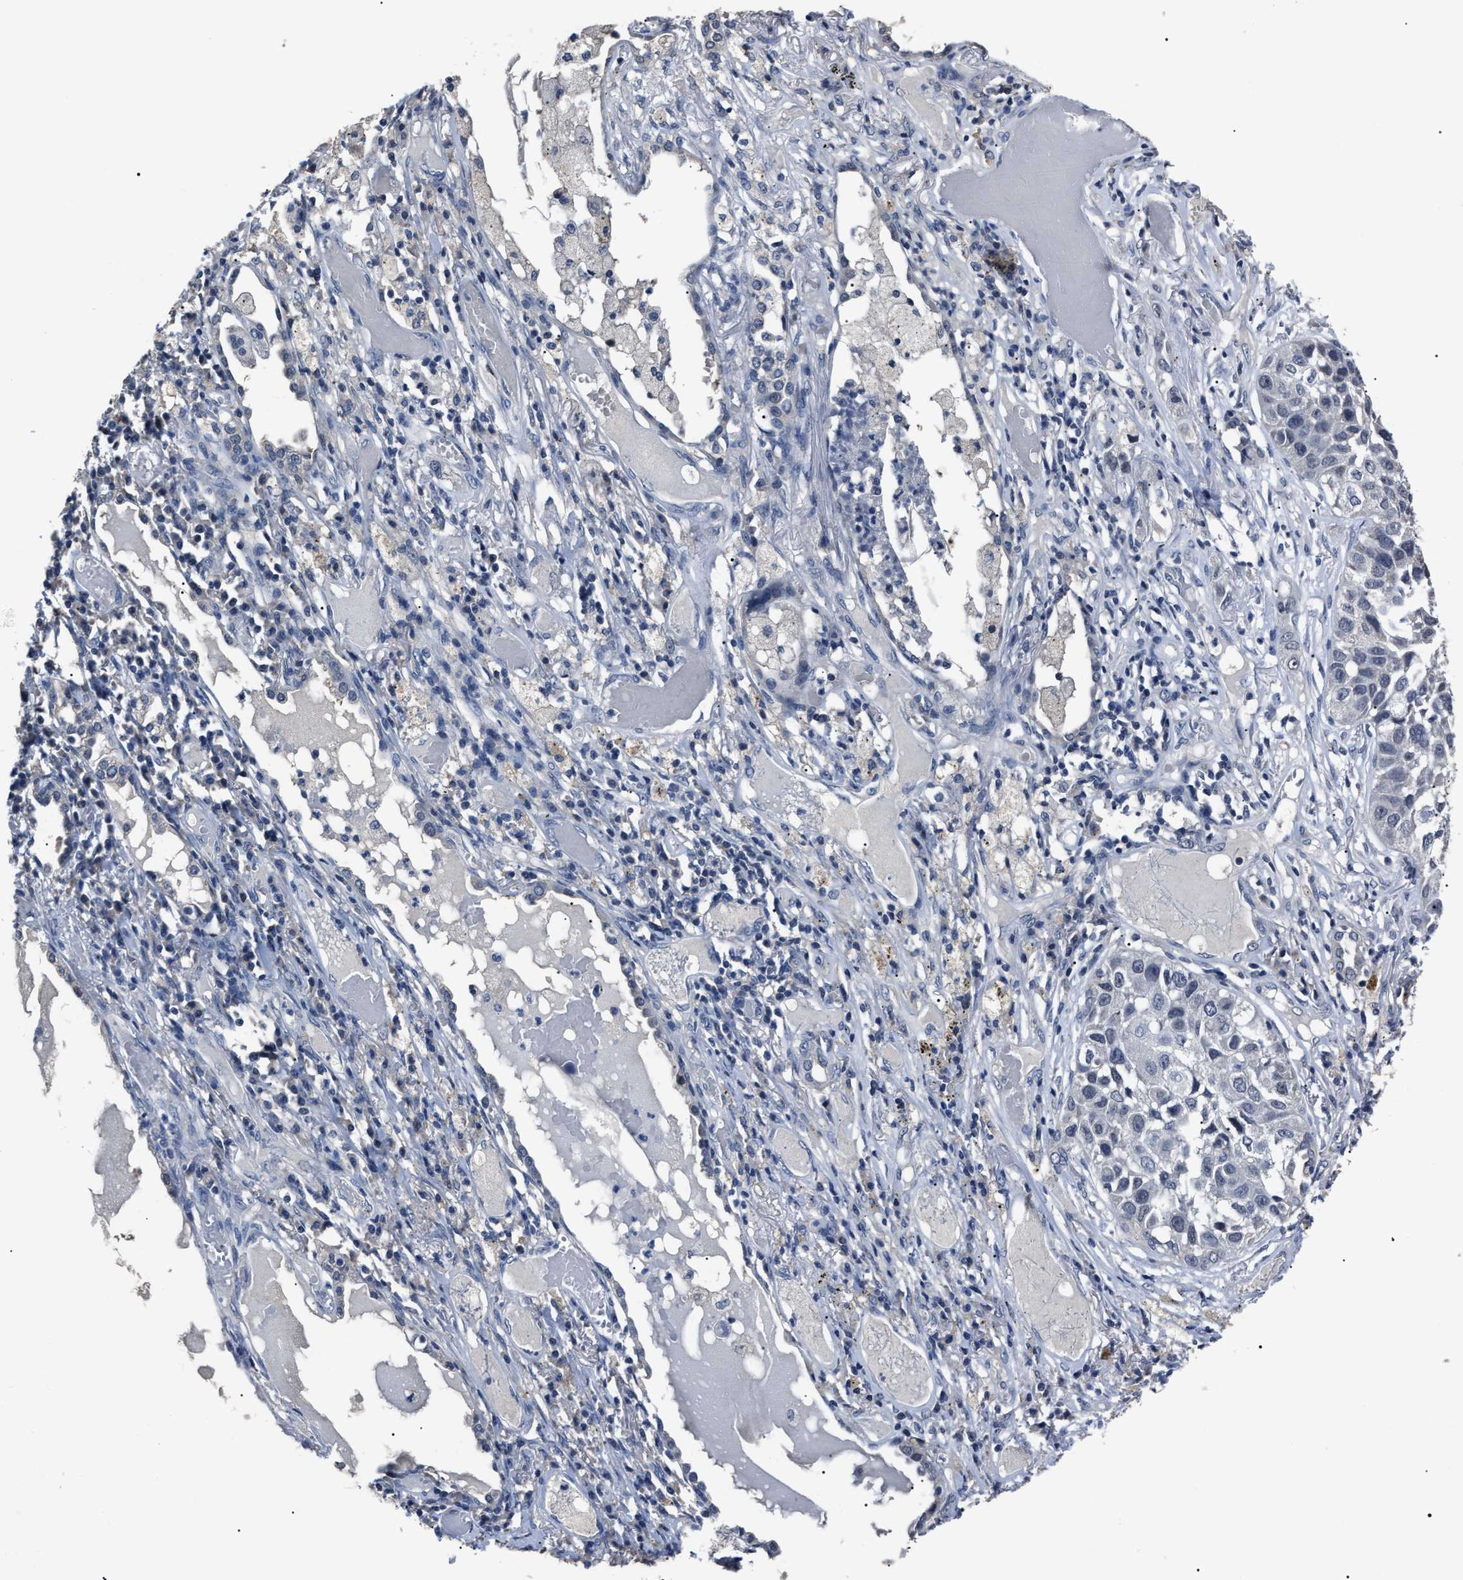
{"staining": {"intensity": "negative", "quantity": "none", "location": "none"}, "tissue": "lung cancer", "cell_type": "Tumor cells", "image_type": "cancer", "snomed": [{"axis": "morphology", "description": "Squamous cell carcinoma, NOS"}, {"axis": "topography", "description": "Lung"}], "caption": "High magnification brightfield microscopy of squamous cell carcinoma (lung) stained with DAB (3,3'-diaminobenzidine) (brown) and counterstained with hematoxylin (blue): tumor cells show no significant expression.", "gene": "LRWD1", "patient": {"sex": "male", "age": 71}}